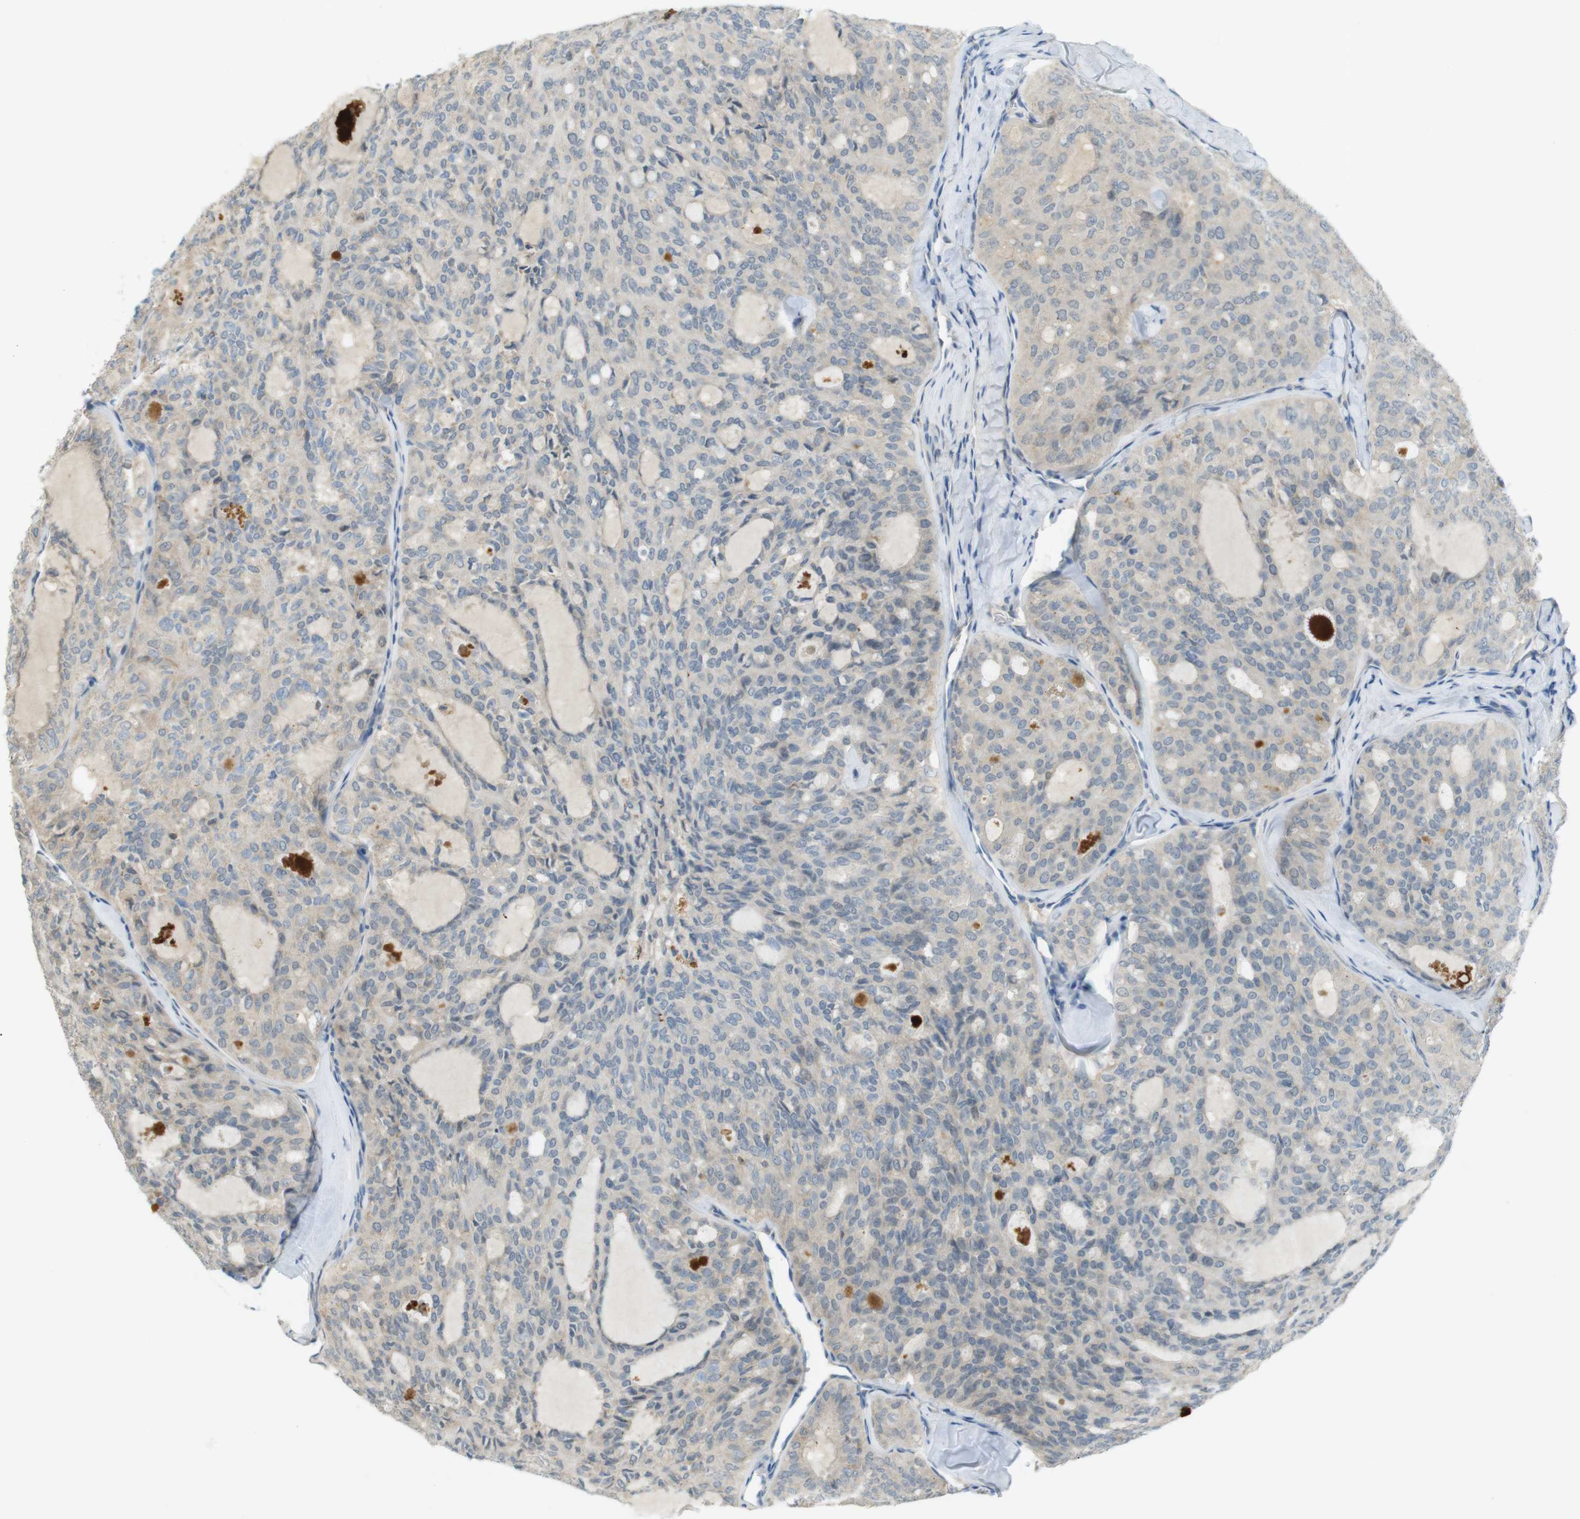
{"staining": {"intensity": "weak", "quantity": ">75%", "location": "cytoplasmic/membranous"}, "tissue": "thyroid cancer", "cell_type": "Tumor cells", "image_type": "cancer", "snomed": [{"axis": "morphology", "description": "Follicular adenoma carcinoma, NOS"}, {"axis": "topography", "description": "Thyroid gland"}], "caption": "IHC photomicrograph of thyroid cancer (follicular adenoma carcinoma) stained for a protein (brown), which exhibits low levels of weak cytoplasmic/membranous positivity in approximately >75% of tumor cells.", "gene": "UGT8", "patient": {"sex": "male", "age": 75}}